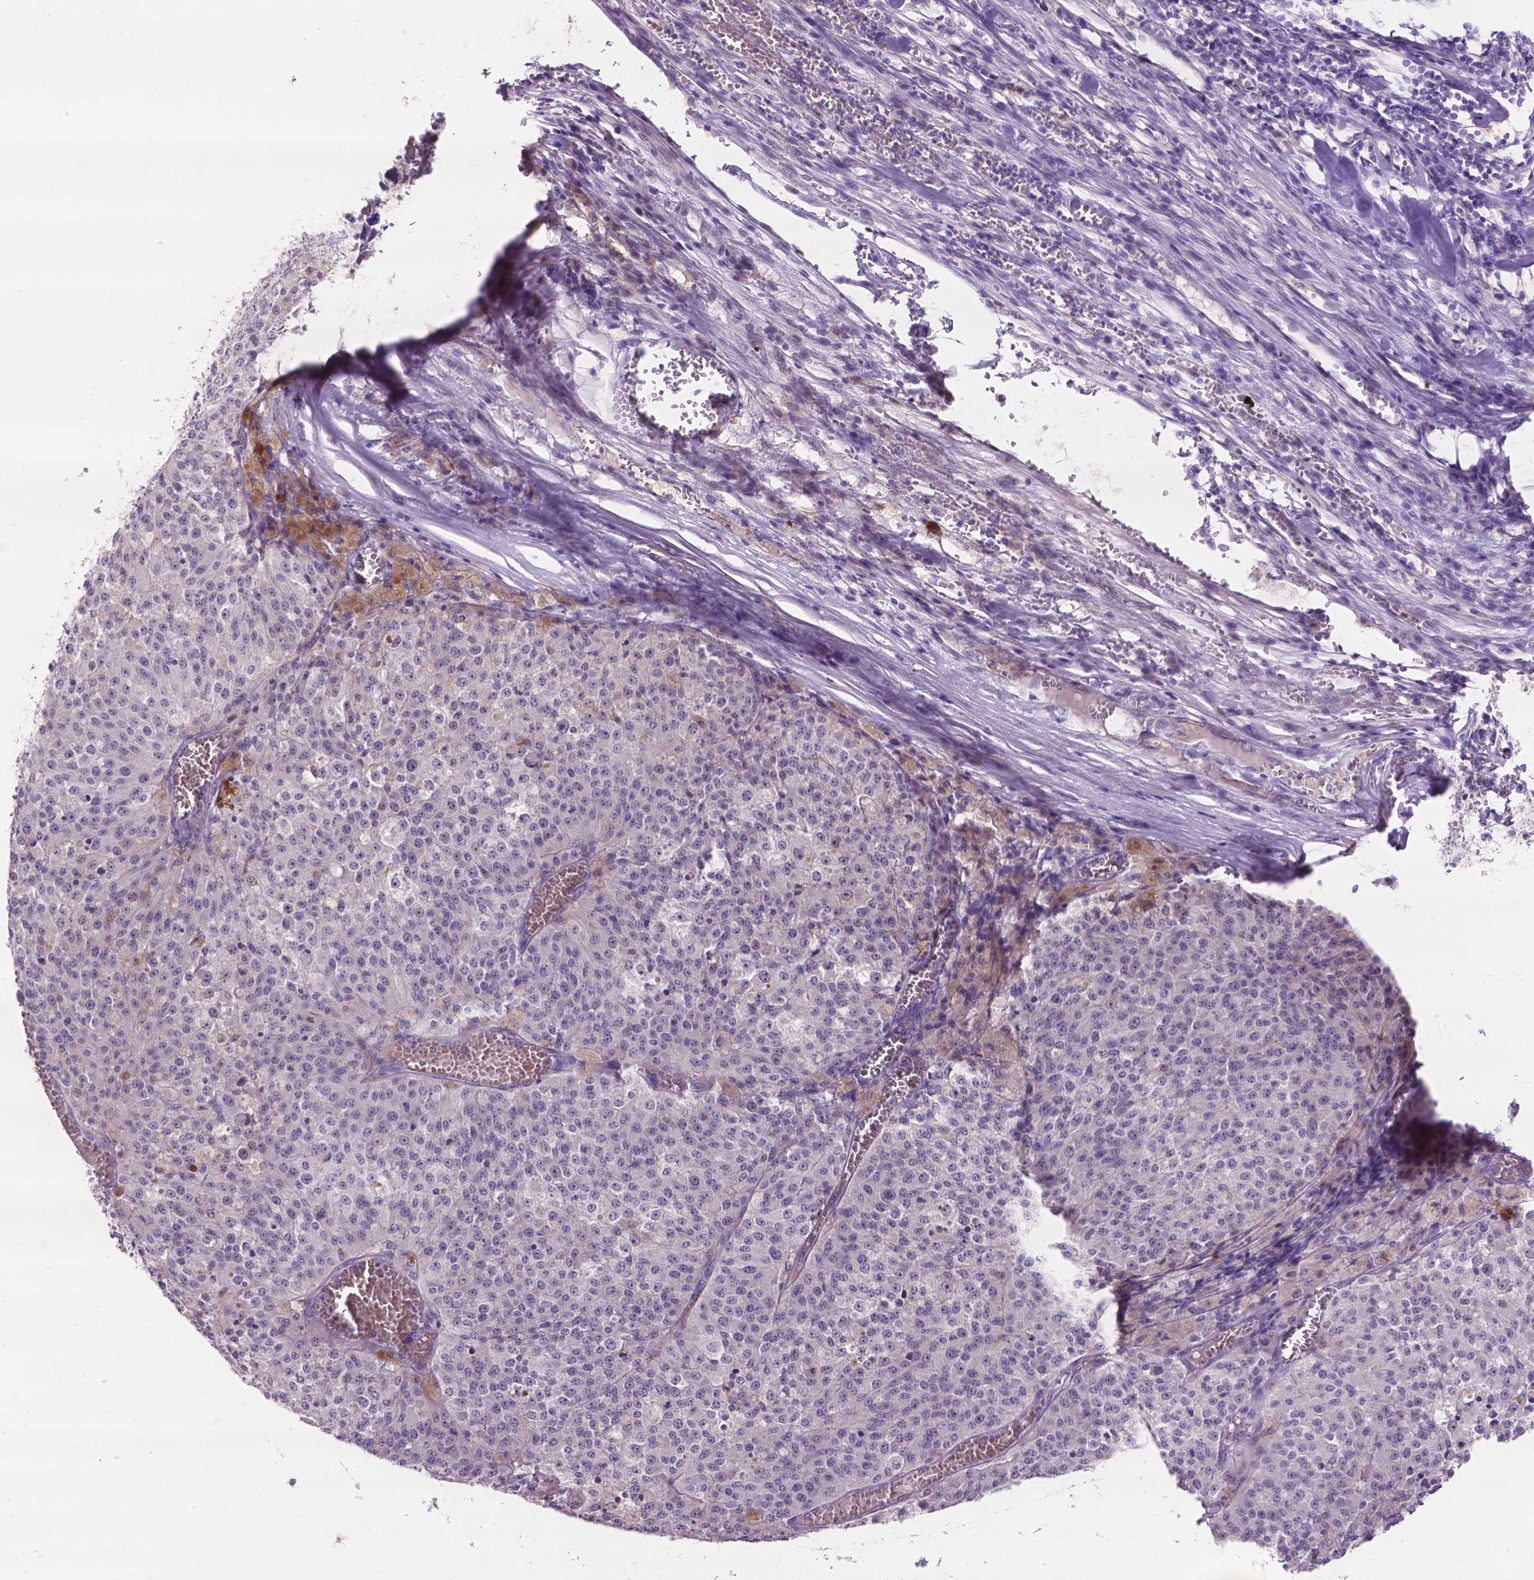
{"staining": {"intensity": "negative", "quantity": "none", "location": "none"}, "tissue": "melanoma", "cell_type": "Tumor cells", "image_type": "cancer", "snomed": [{"axis": "morphology", "description": "Malignant melanoma, Metastatic site"}, {"axis": "topography", "description": "Lymph node"}], "caption": "Immunohistochemical staining of human melanoma reveals no significant expression in tumor cells.", "gene": "PLSCR1", "patient": {"sex": "female", "age": 64}}